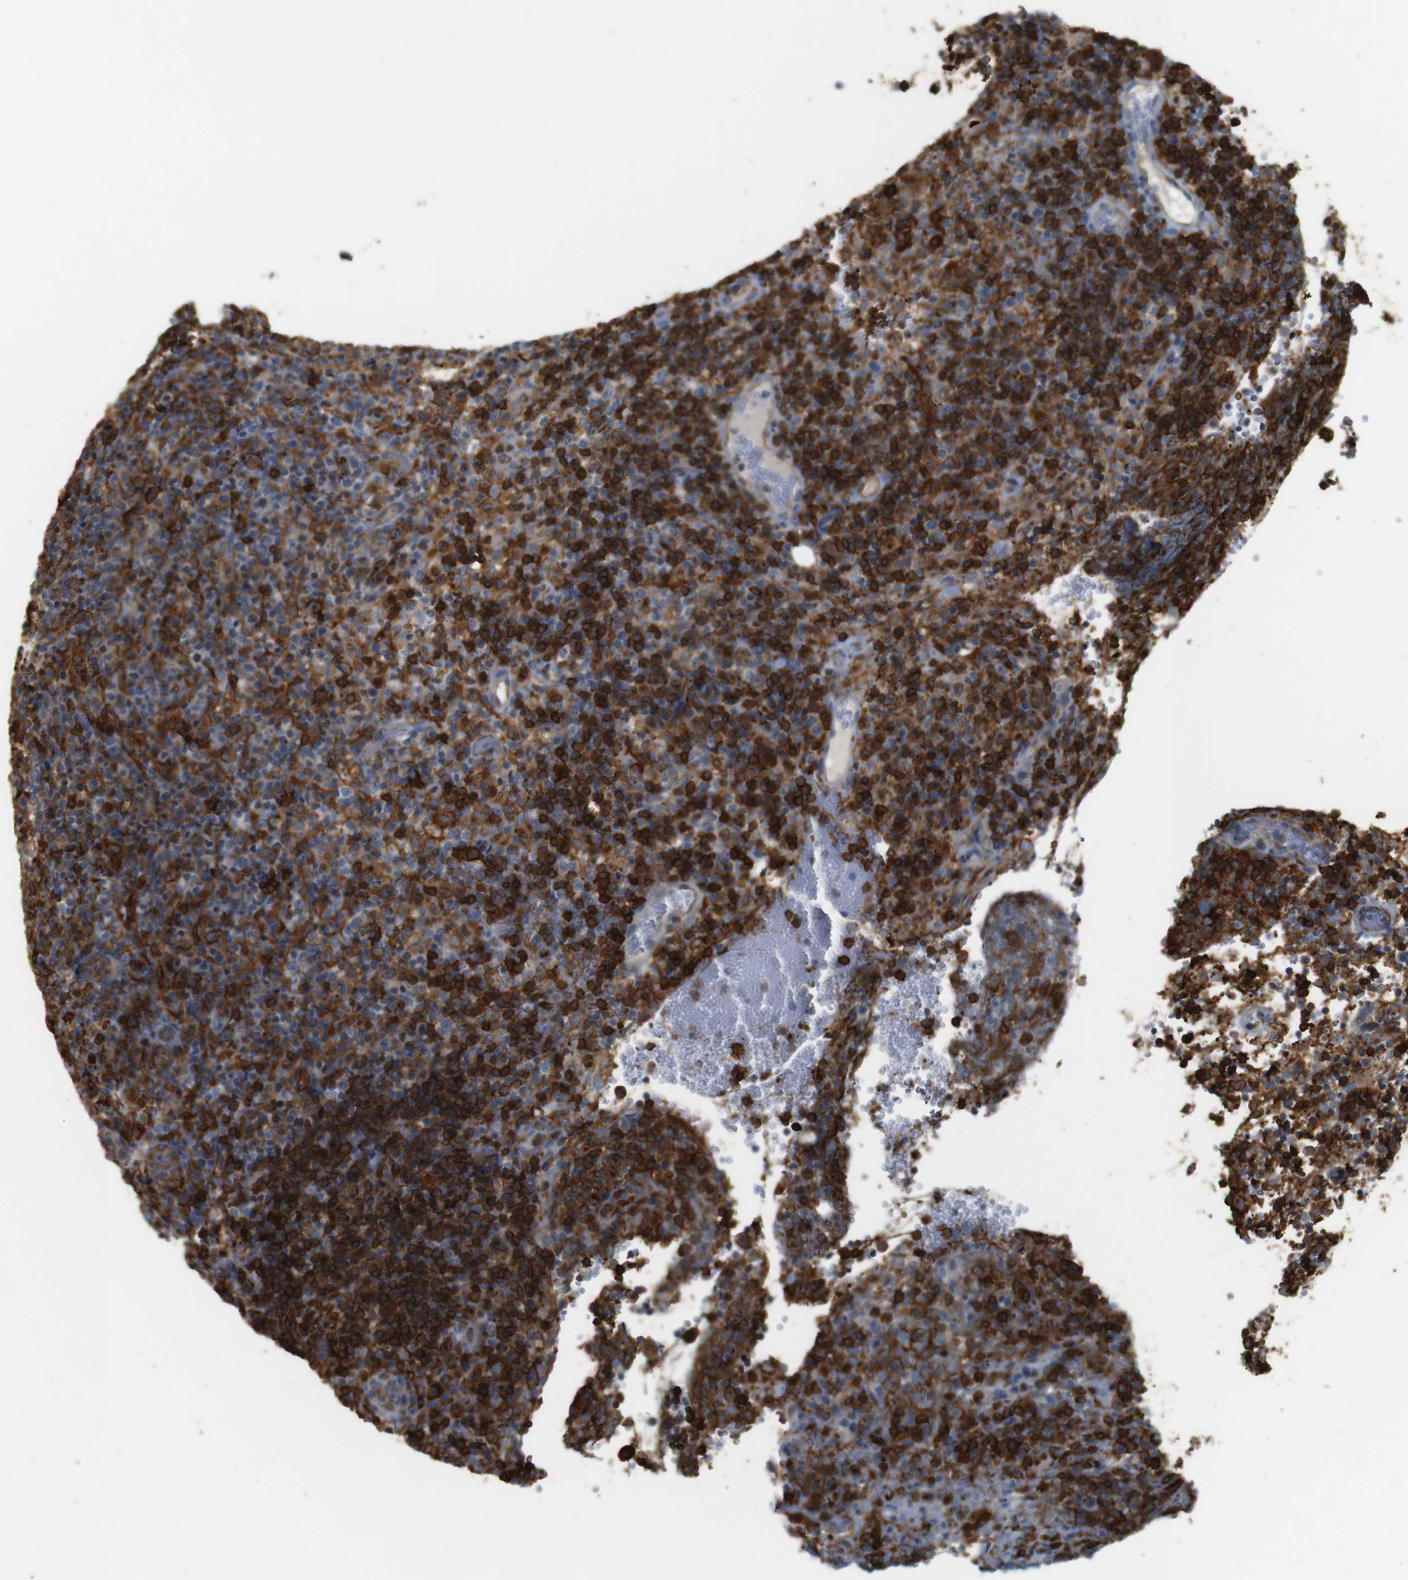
{"staining": {"intensity": "strong", "quantity": ">75%", "location": "cytoplasmic/membranous"}, "tissue": "lymphoma", "cell_type": "Tumor cells", "image_type": "cancer", "snomed": [{"axis": "morphology", "description": "Malignant lymphoma, non-Hodgkin's type, High grade"}, {"axis": "topography", "description": "Lymph node"}], "caption": "Protein analysis of malignant lymphoma, non-Hodgkin's type (high-grade) tissue shows strong cytoplasmic/membranous positivity in approximately >75% of tumor cells.", "gene": "HLA-DRA", "patient": {"sex": "female", "age": 76}}